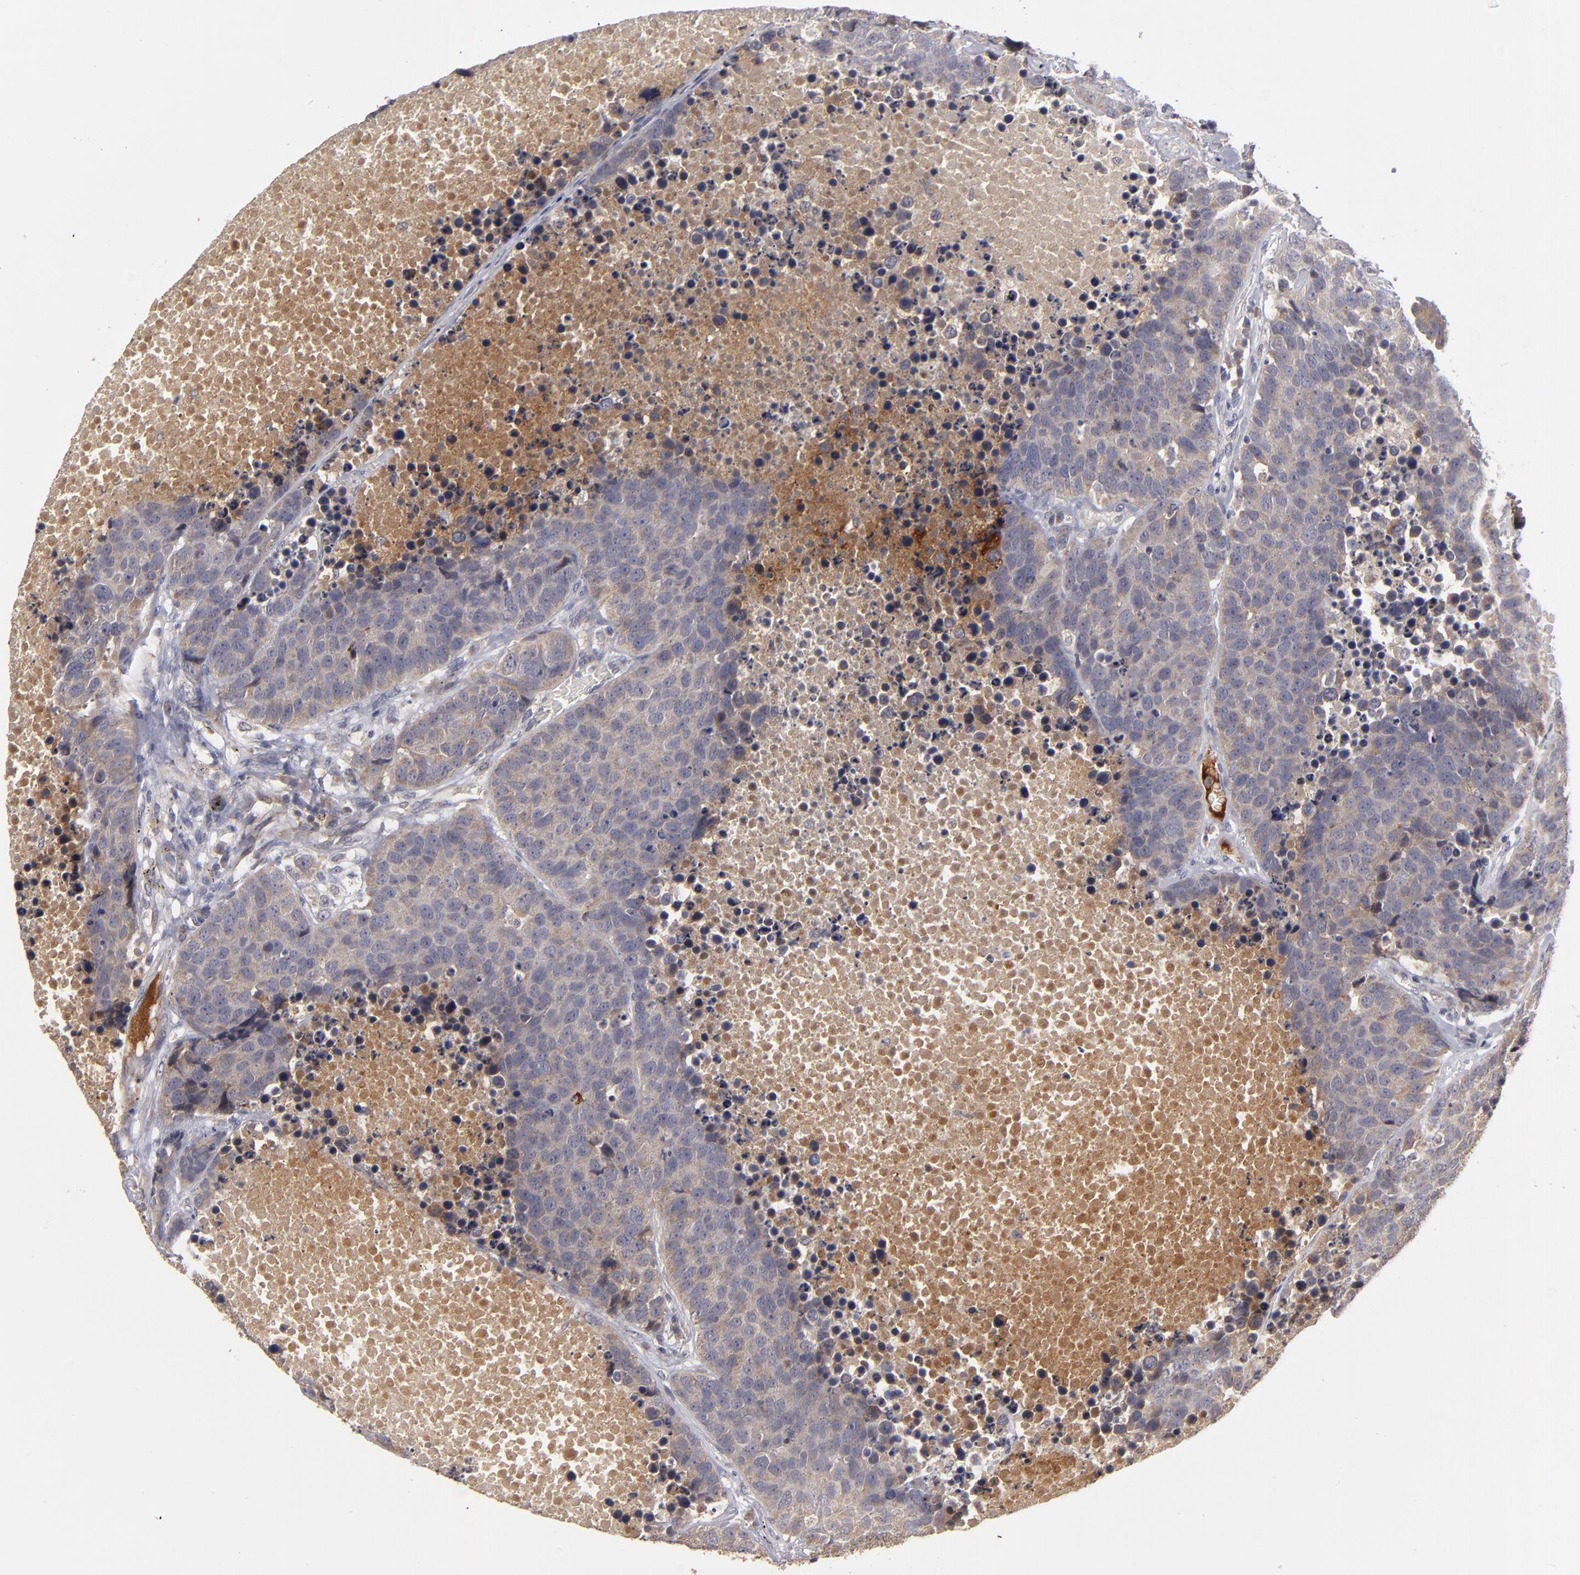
{"staining": {"intensity": "weak", "quantity": ">75%", "location": "cytoplasmic/membranous"}, "tissue": "carcinoid", "cell_type": "Tumor cells", "image_type": "cancer", "snomed": [{"axis": "morphology", "description": "Carcinoid, malignant, NOS"}, {"axis": "topography", "description": "Lung"}], "caption": "The micrograph shows staining of carcinoid (malignant), revealing weak cytoplasmic/membranous protein expression (brown color) within tumor cells.", "gene": "EXD2", "patient": {"sex": "male", "age": 60}}